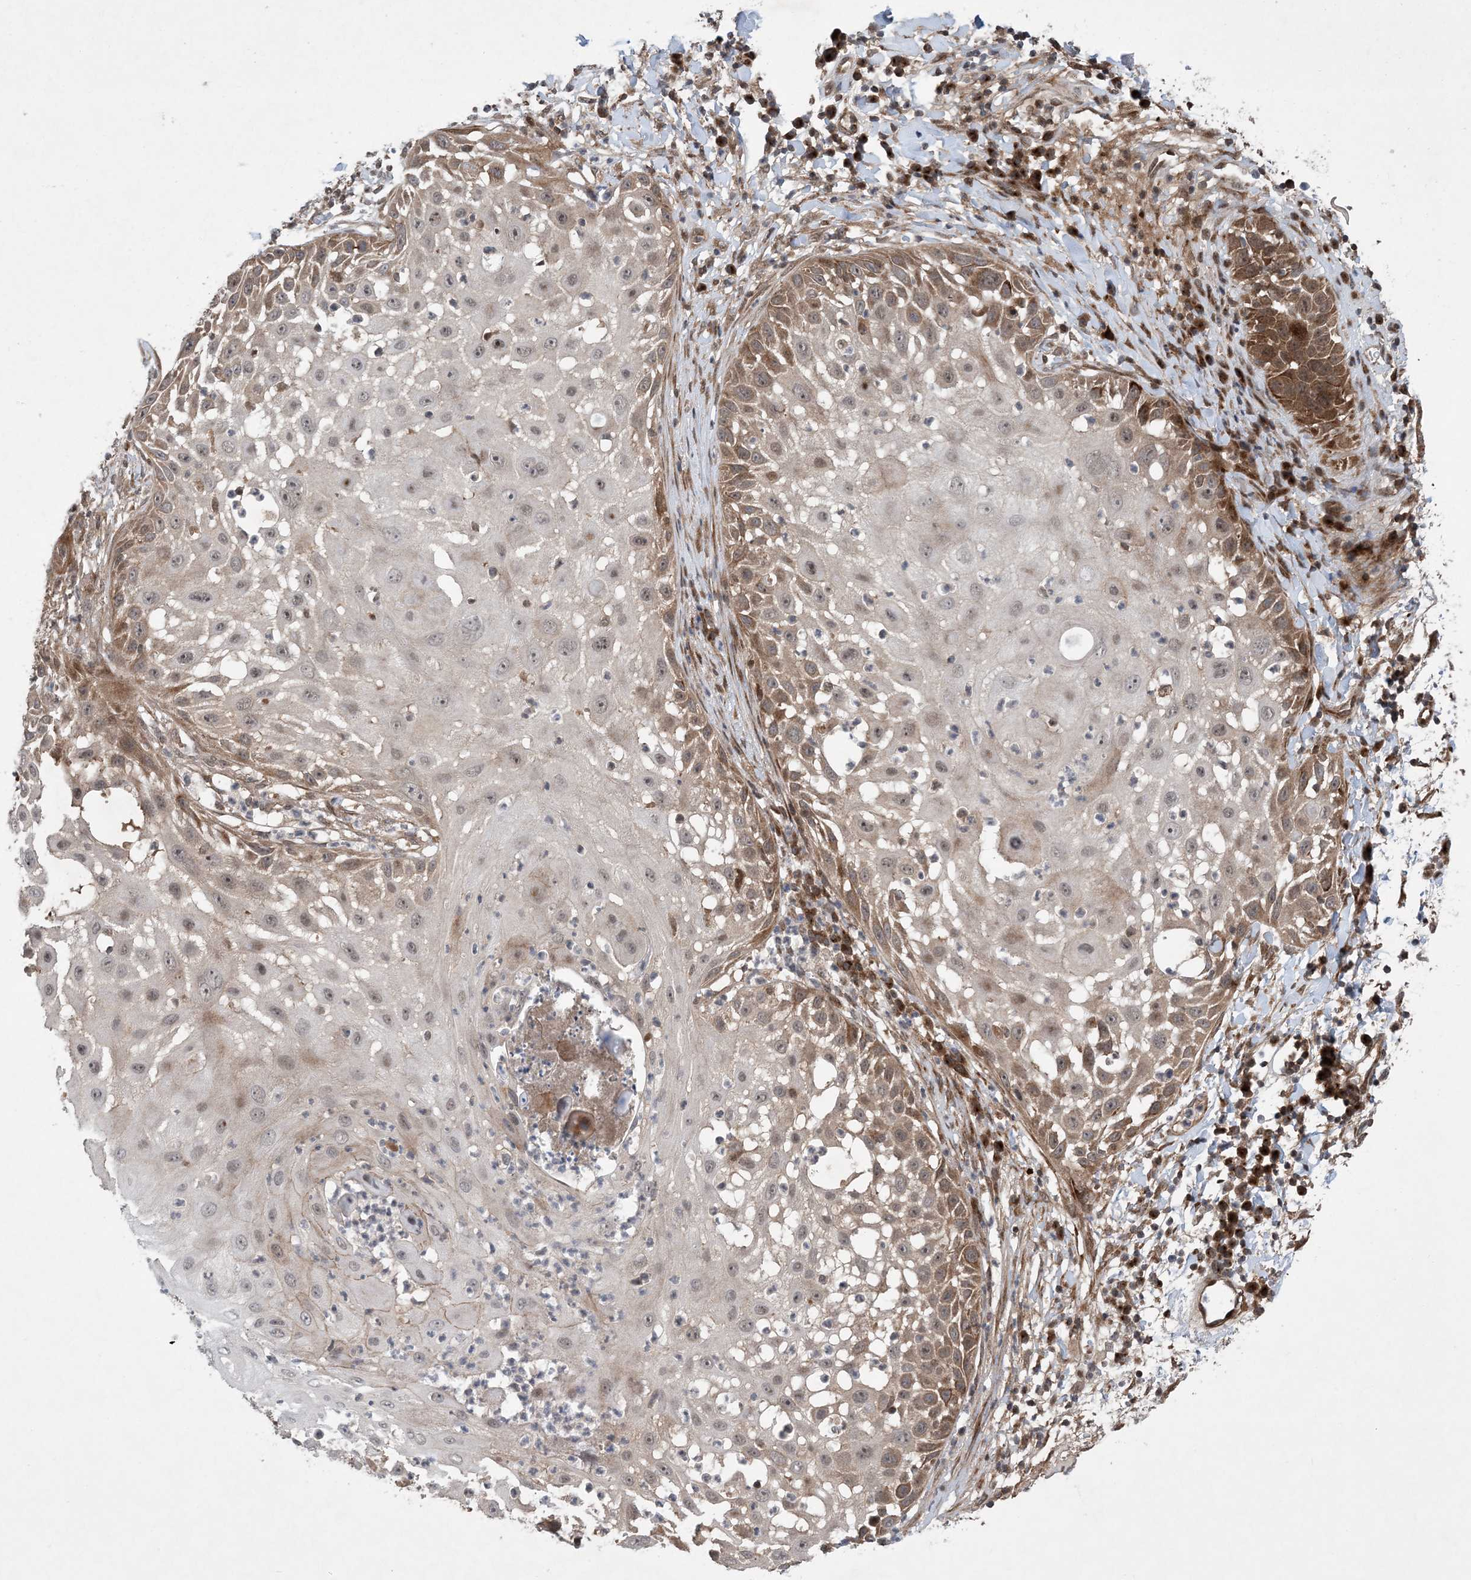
{"staining": {"intensity": "moderate", "quantity": ">75%", "location": "cytoplasmic/membranous"}, "tissue": "skin cancer", "cell_type": "Tumor cells", "image_type": "cancer", "snomed": [{"axis": "morphology", "description": "Squamous cell carcinoma, NOS"}, {"axis": "topography", "description": "Skin"}], "caption": "Immunohistochemical staining of squamous cell carcinoma (skin) demonstrates medium levels of moderate cytoplasmic/membranous protein staining in approximately >75% of tumor cells.", "gene": "HEMK1", "patient": {"sex": "female", "age": 44}}